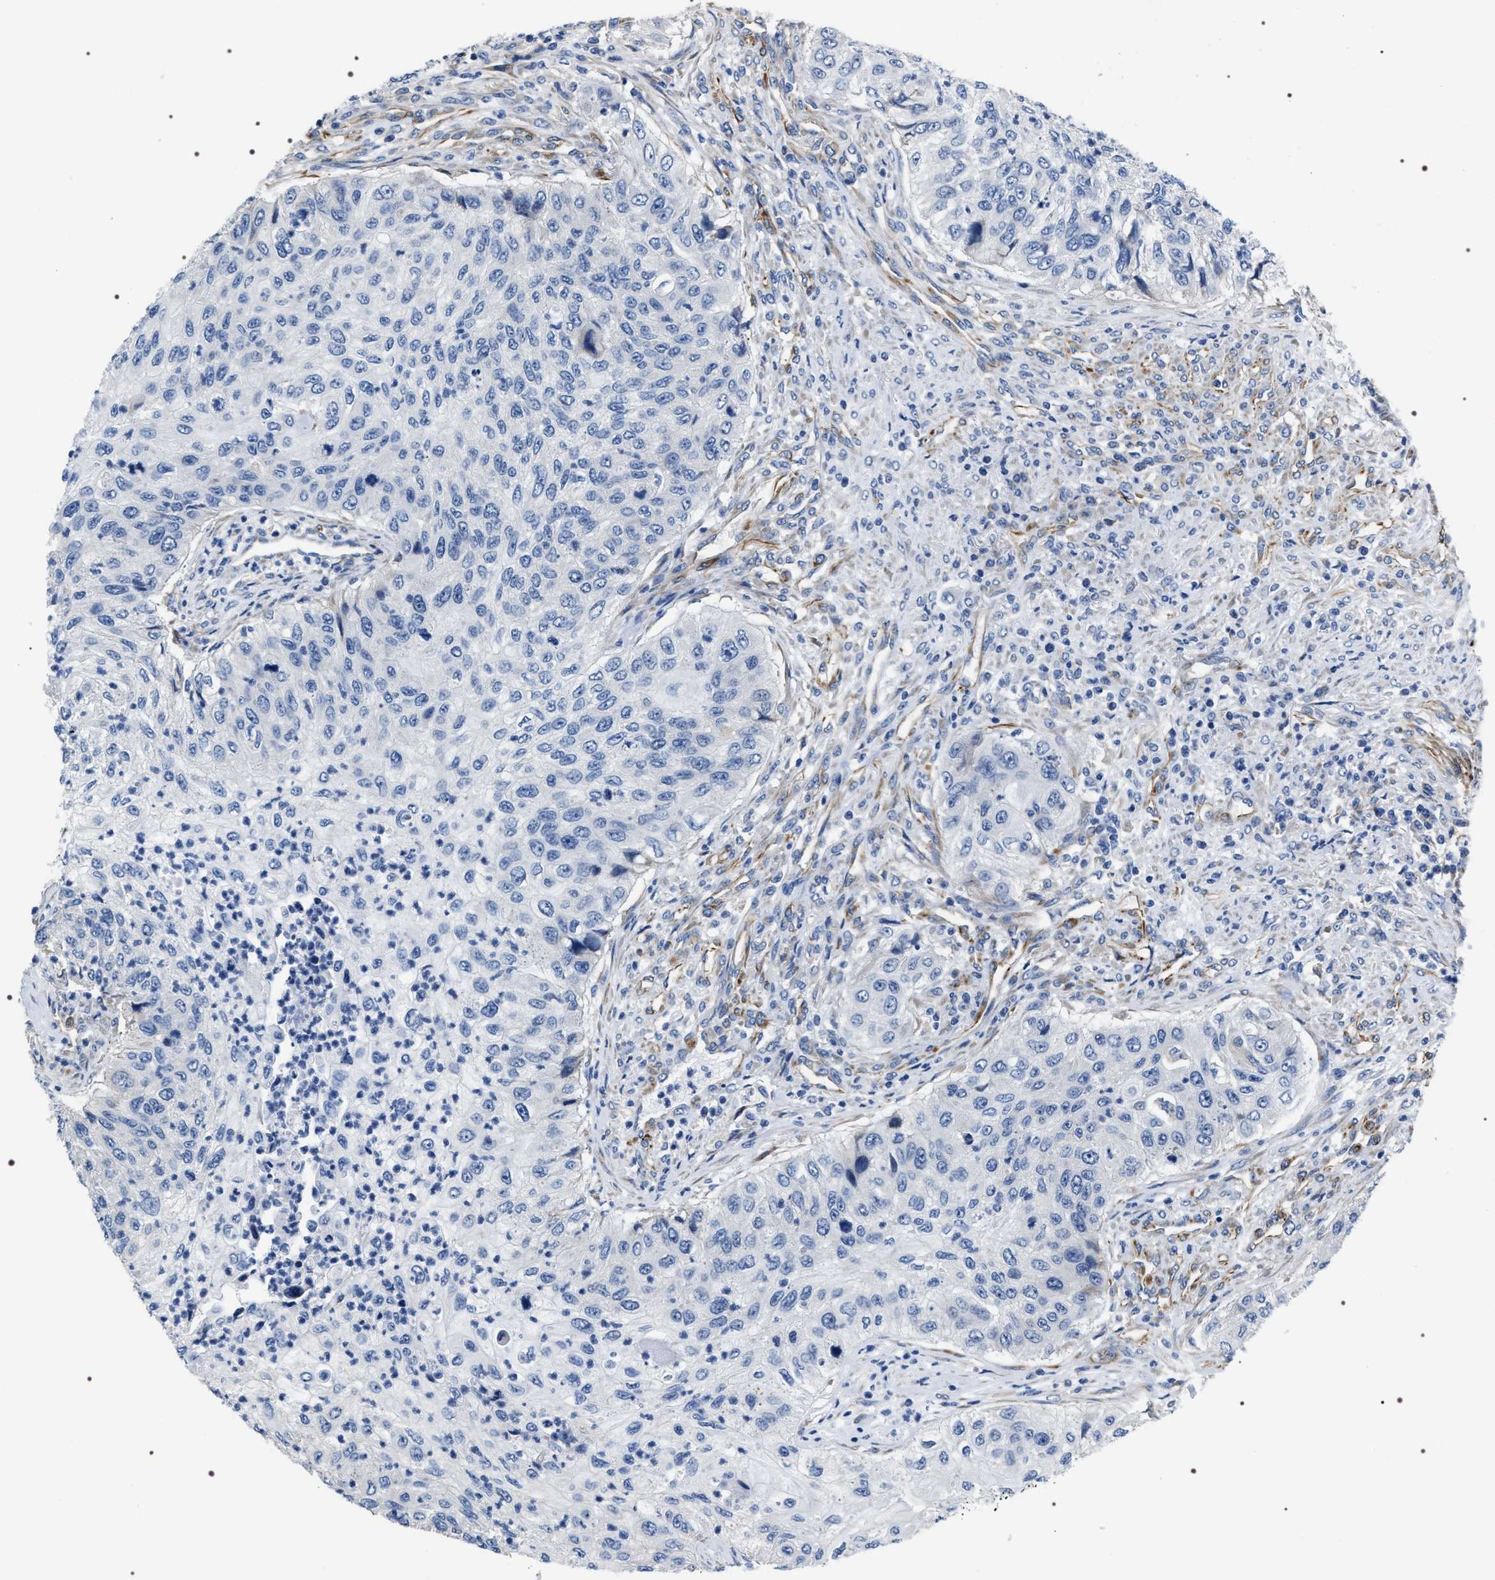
{"staining": {"intensity": "negative", "quantity": "none", "location": "none"}, "tissue": "urothelial cancer", "cell_type": "Tumor cells", "image_type": "cancer", "snomed": [{"axis": "morphology", "description": "Urothelial carcinoma, High grade"}, {"axis": "topography", "description": "Urinary bladder"}], "caption": "Image shows no significant protein expression in tumor cells of urothelial cancer. (DAB IHC with hematoxylin counter stain).", "gene": "PKD1L1", "patient": {"sex": "female", "age": 60}}